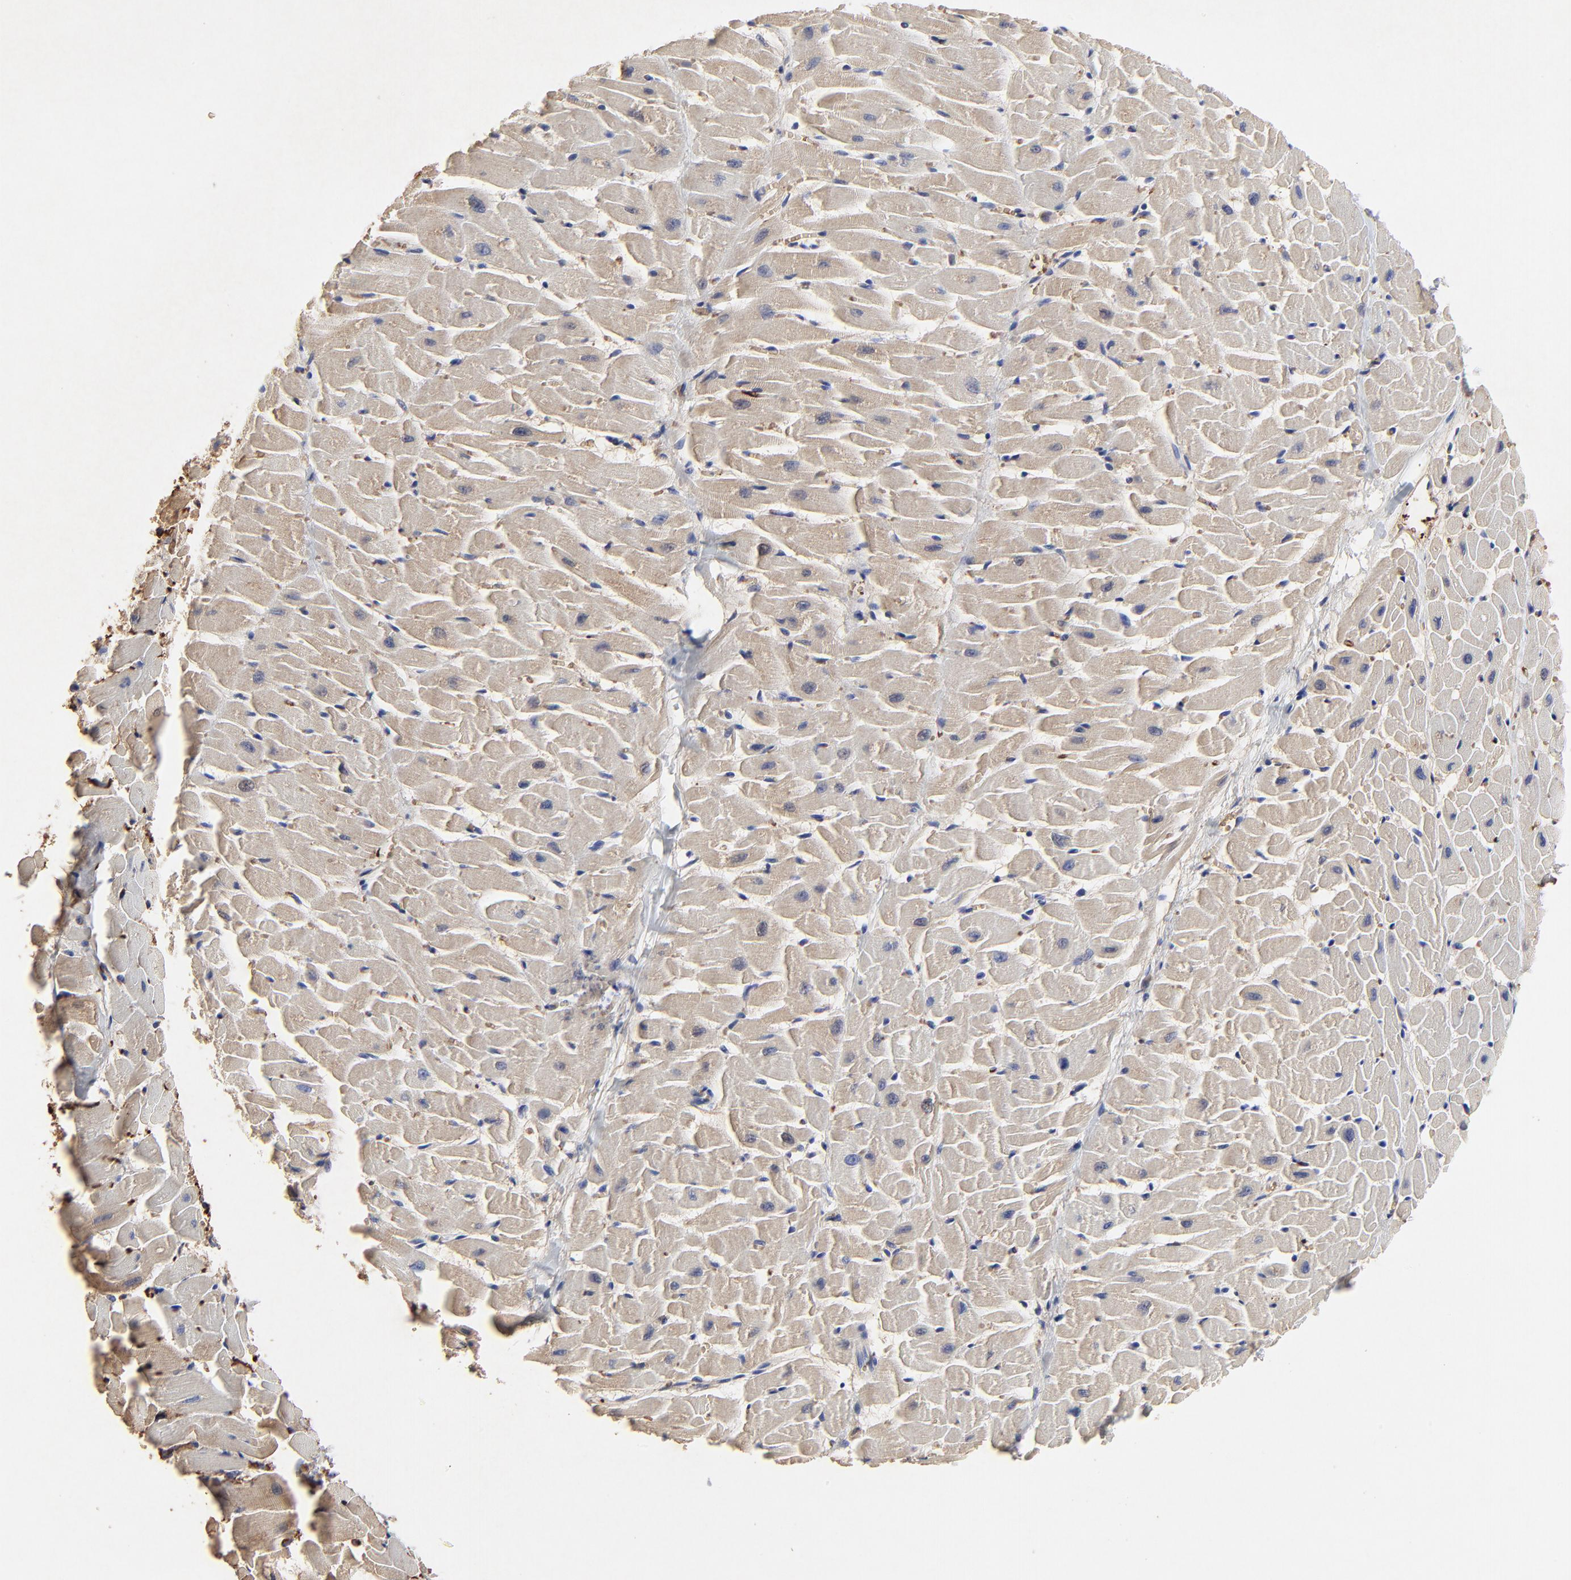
{"staining": {"intensity": "weak", "quantity": ">75%", "location": "cytoplasmic/membranous"}, "tissue": "heart muscle", "cell_type": "Cardiomyocytes", "image_type": "normal", "snomed": [{"axis": "morphology", "description": "Normal tissue, NOS"}, {"axis": "topography", "description": "Heart"}], "caption": "This photomicrograph exhibits unremarkable heart muscle stained with immunohistochemistry to label a protein in brown. The cytoplasmic/membranous of cardiomyocytes show weak positivity for the protein. Nuclei are counter-stained blue.", "gene": "PAG1", "patient": {"sex": "female", "age": 19}}